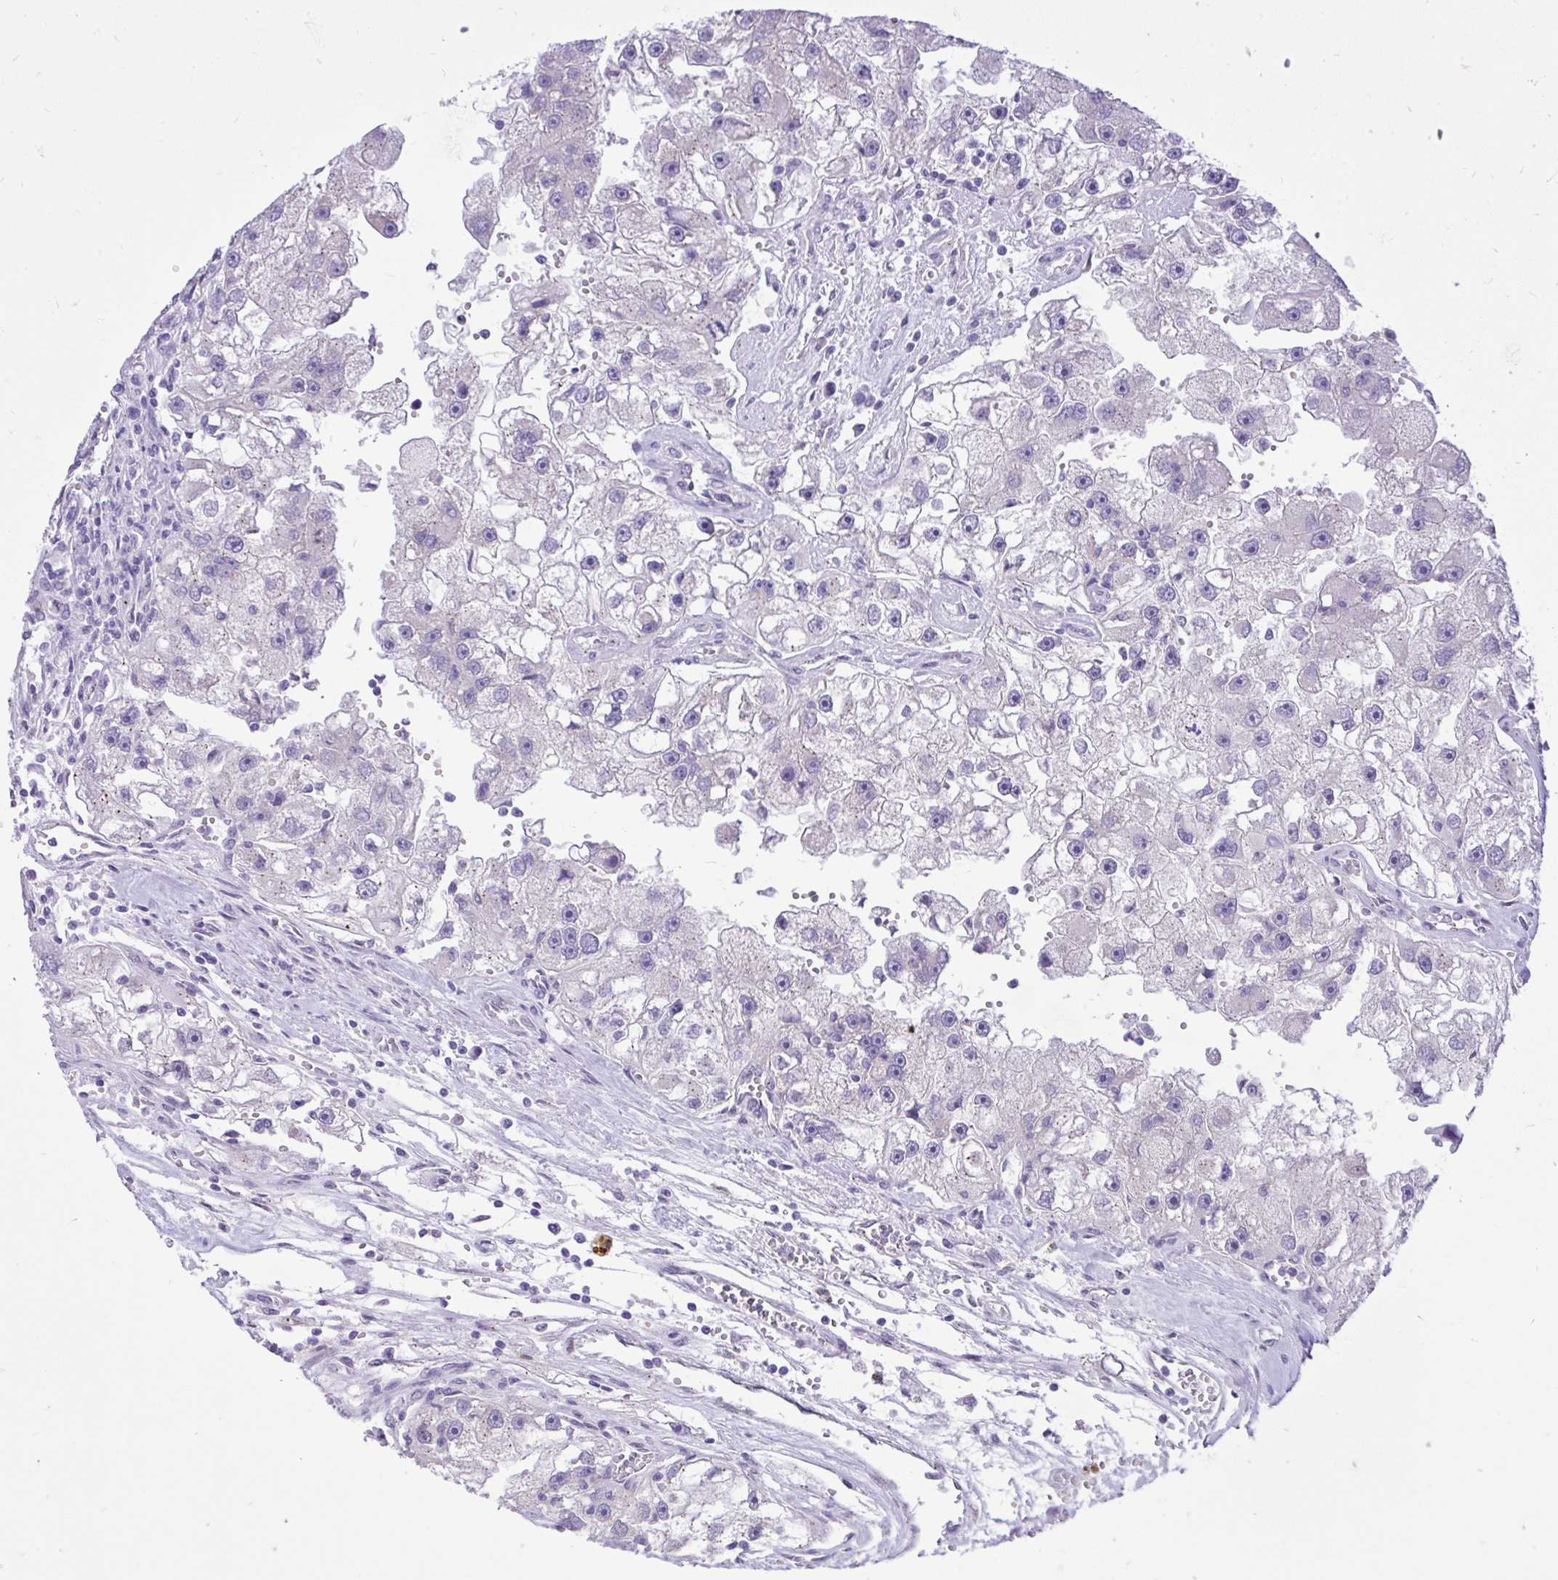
{"staining": {"intensity": "weak", "quantity": "<25%", "location": "cytoplasmic/membranous"}, "tissue": "renal cancer", "cell_type": "Tumor cells", "image_type": "cancer", "snomed": [{"axis": "morphology", "description": "Adenocarcinoma, NOS"}, {"axis": "topography", "description": "Kidney"}], "caption": "Immunohistochemistry of adenocarcinoma (renal) reveals no expression in tumor cells.", "gene": "CEACAM18", "patient": {"sex": "male", "age": 63}}